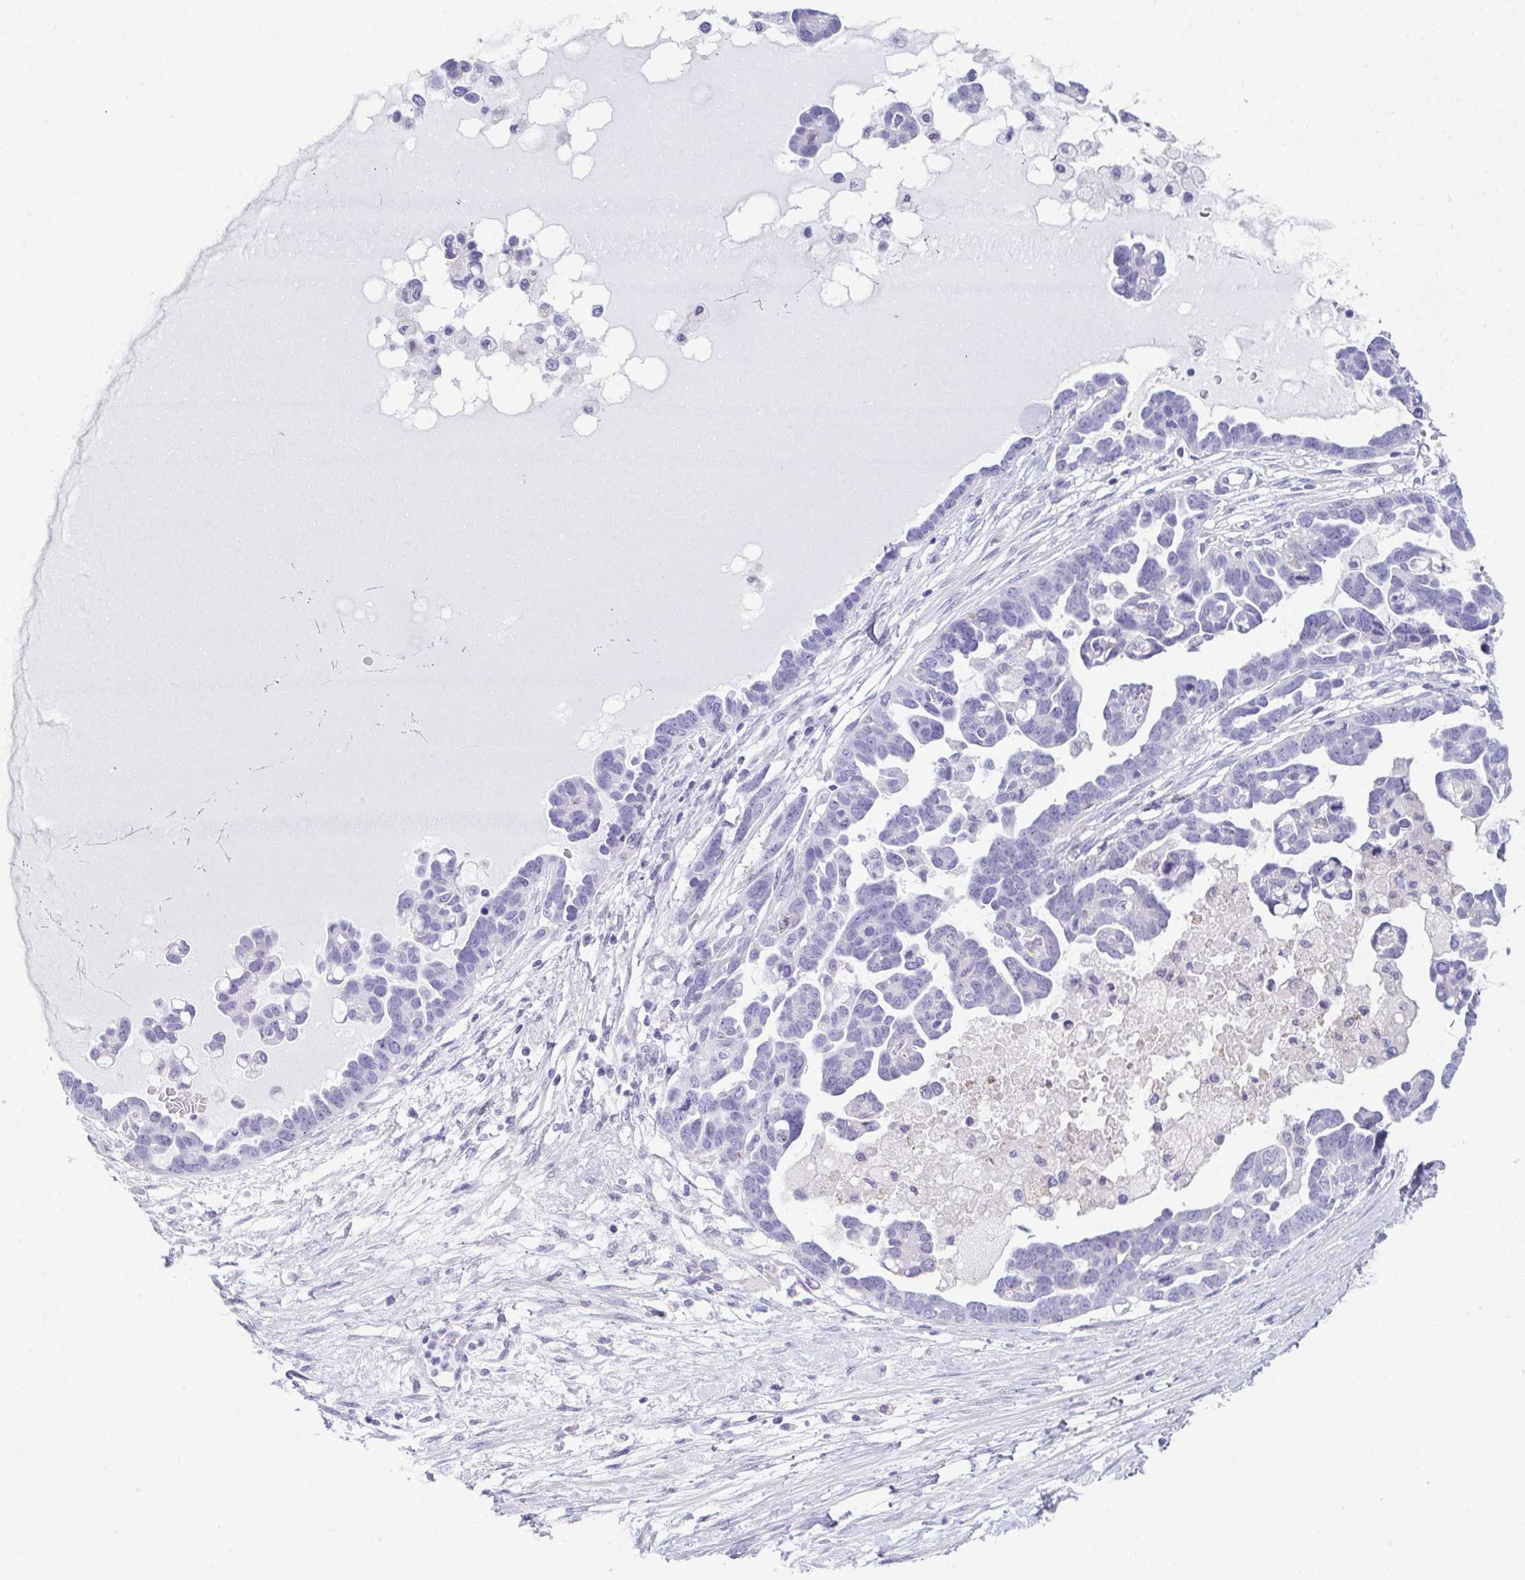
{"staining": {"intensity": "negative", "quantity": "none", "location": "none"}, "tissue": "ovarian cancer", "cell_type": "Tumor cells", "image_type": "cancer", "snomed": [{"axis": "morphology", "description": "Cystadenocarcinoma, serous, NOS"}, {"axis": "topography", "description": "Ovary"}], "caption": "DAB immunohistochemical staining of human serous cystadenocarcinoma (ovarian) demonstrates no significant positivity in tumor cells. (IHC, brightfield microscopy, high magnification).", "gene": "TEX19", "patient": {"sex": "female", "age": 54}}